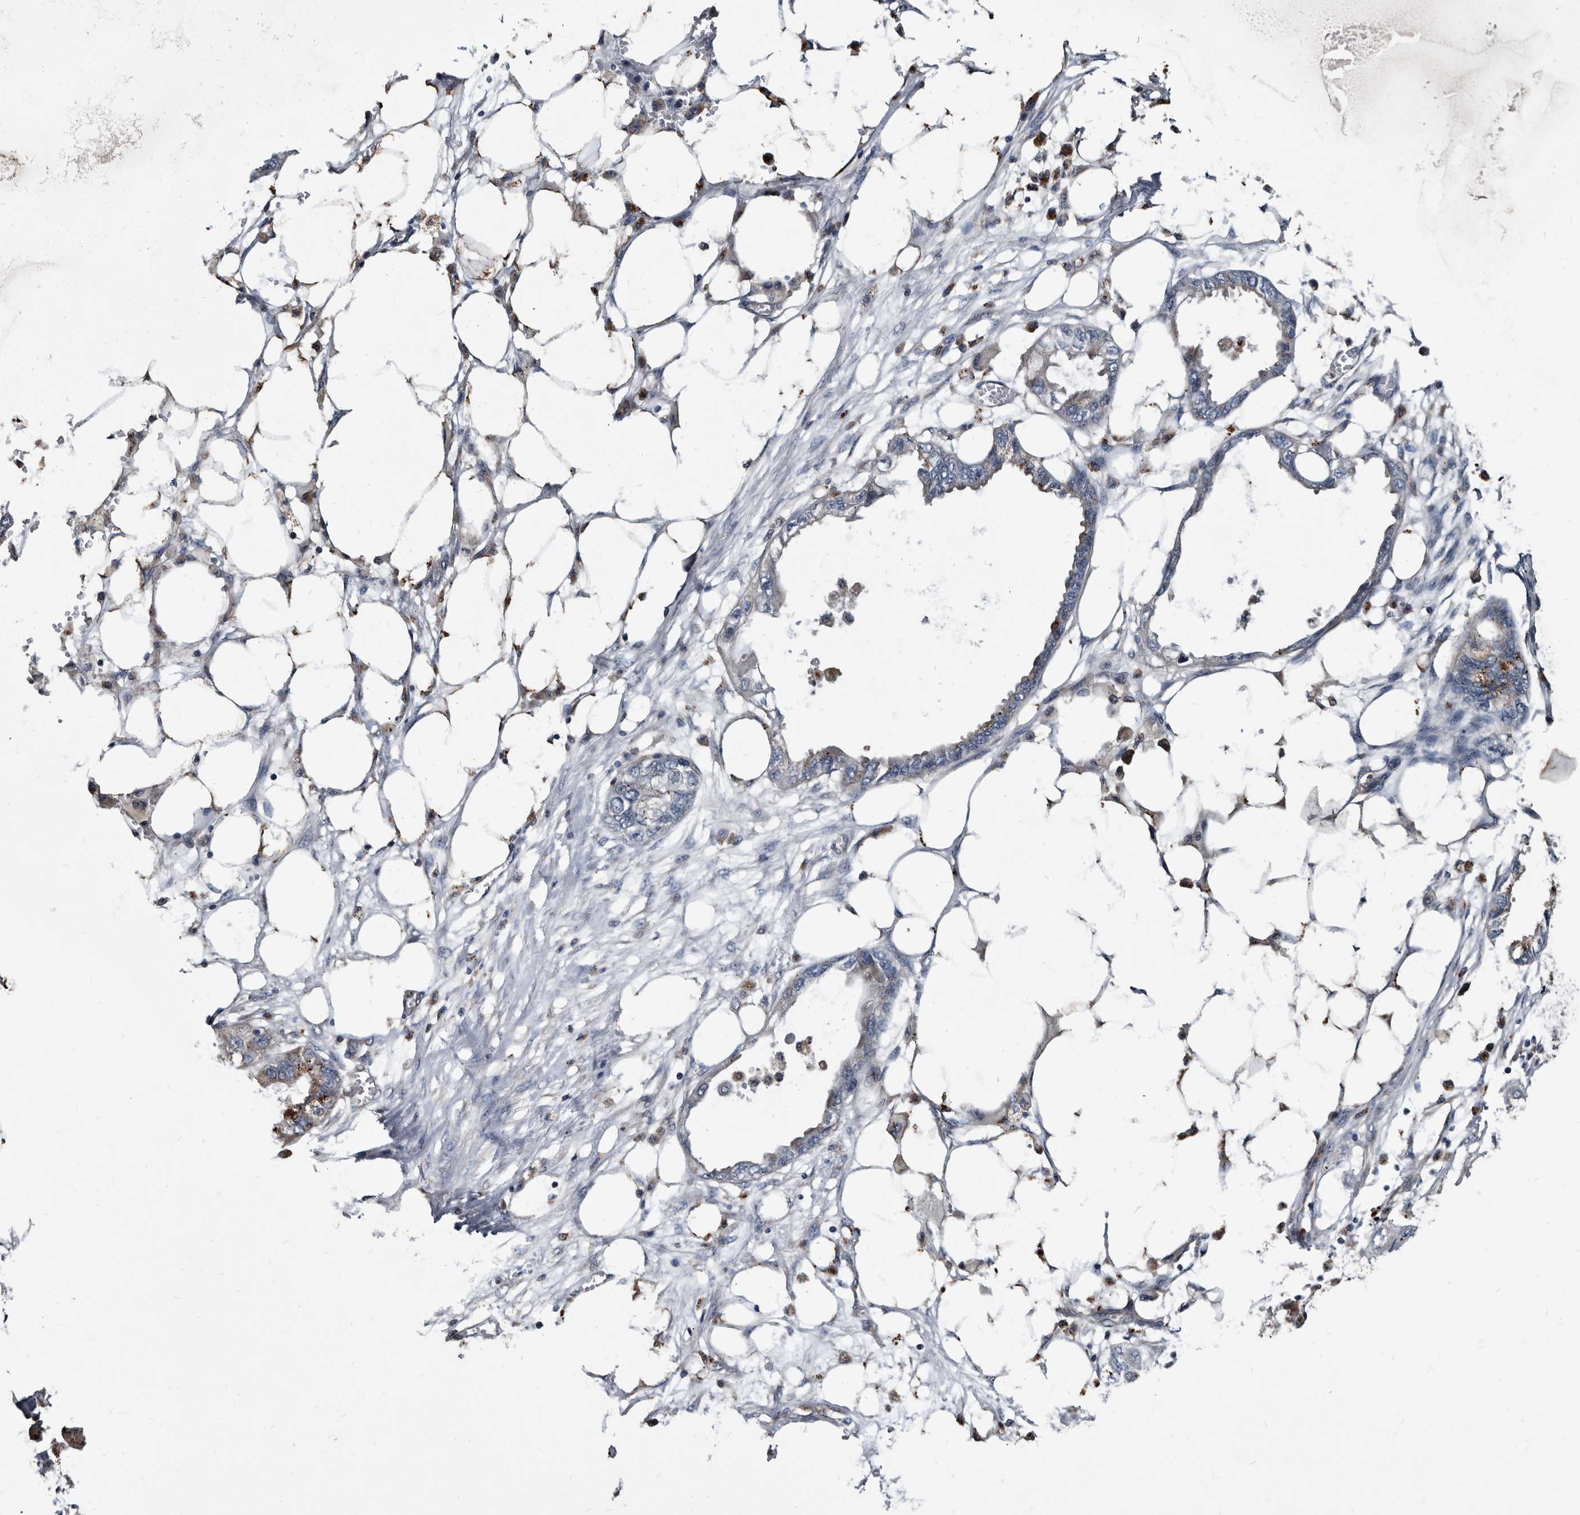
{"staining": {"intensity": "weak", "quantity": "25%-75%", "location": "cytoplasmic/membranous"}, "tissue": "endometrial cancer", "cell_type": "Tumor cells", "image_type": "cancer", "snomed": [{"axis": "morphology", "description": "Adenocarcinoma, NOS"}, {"axis": "morphology", "description": "Adenocarcinoma, metastatic, NOS"}, {"axis": "topography", "description": "Adipose tissue"}, {"axis": "topography", "description": "Endometrium"}], "caption": "Immunohistochemical staining of human endometrial cancer (adenocarcinoma) demonstrates weak cytoplasmic/membranous protein staining in about 25%-75% of tumor cells.", "gene": "CTSA", "patient": {"sex": "female", "age": 67}}